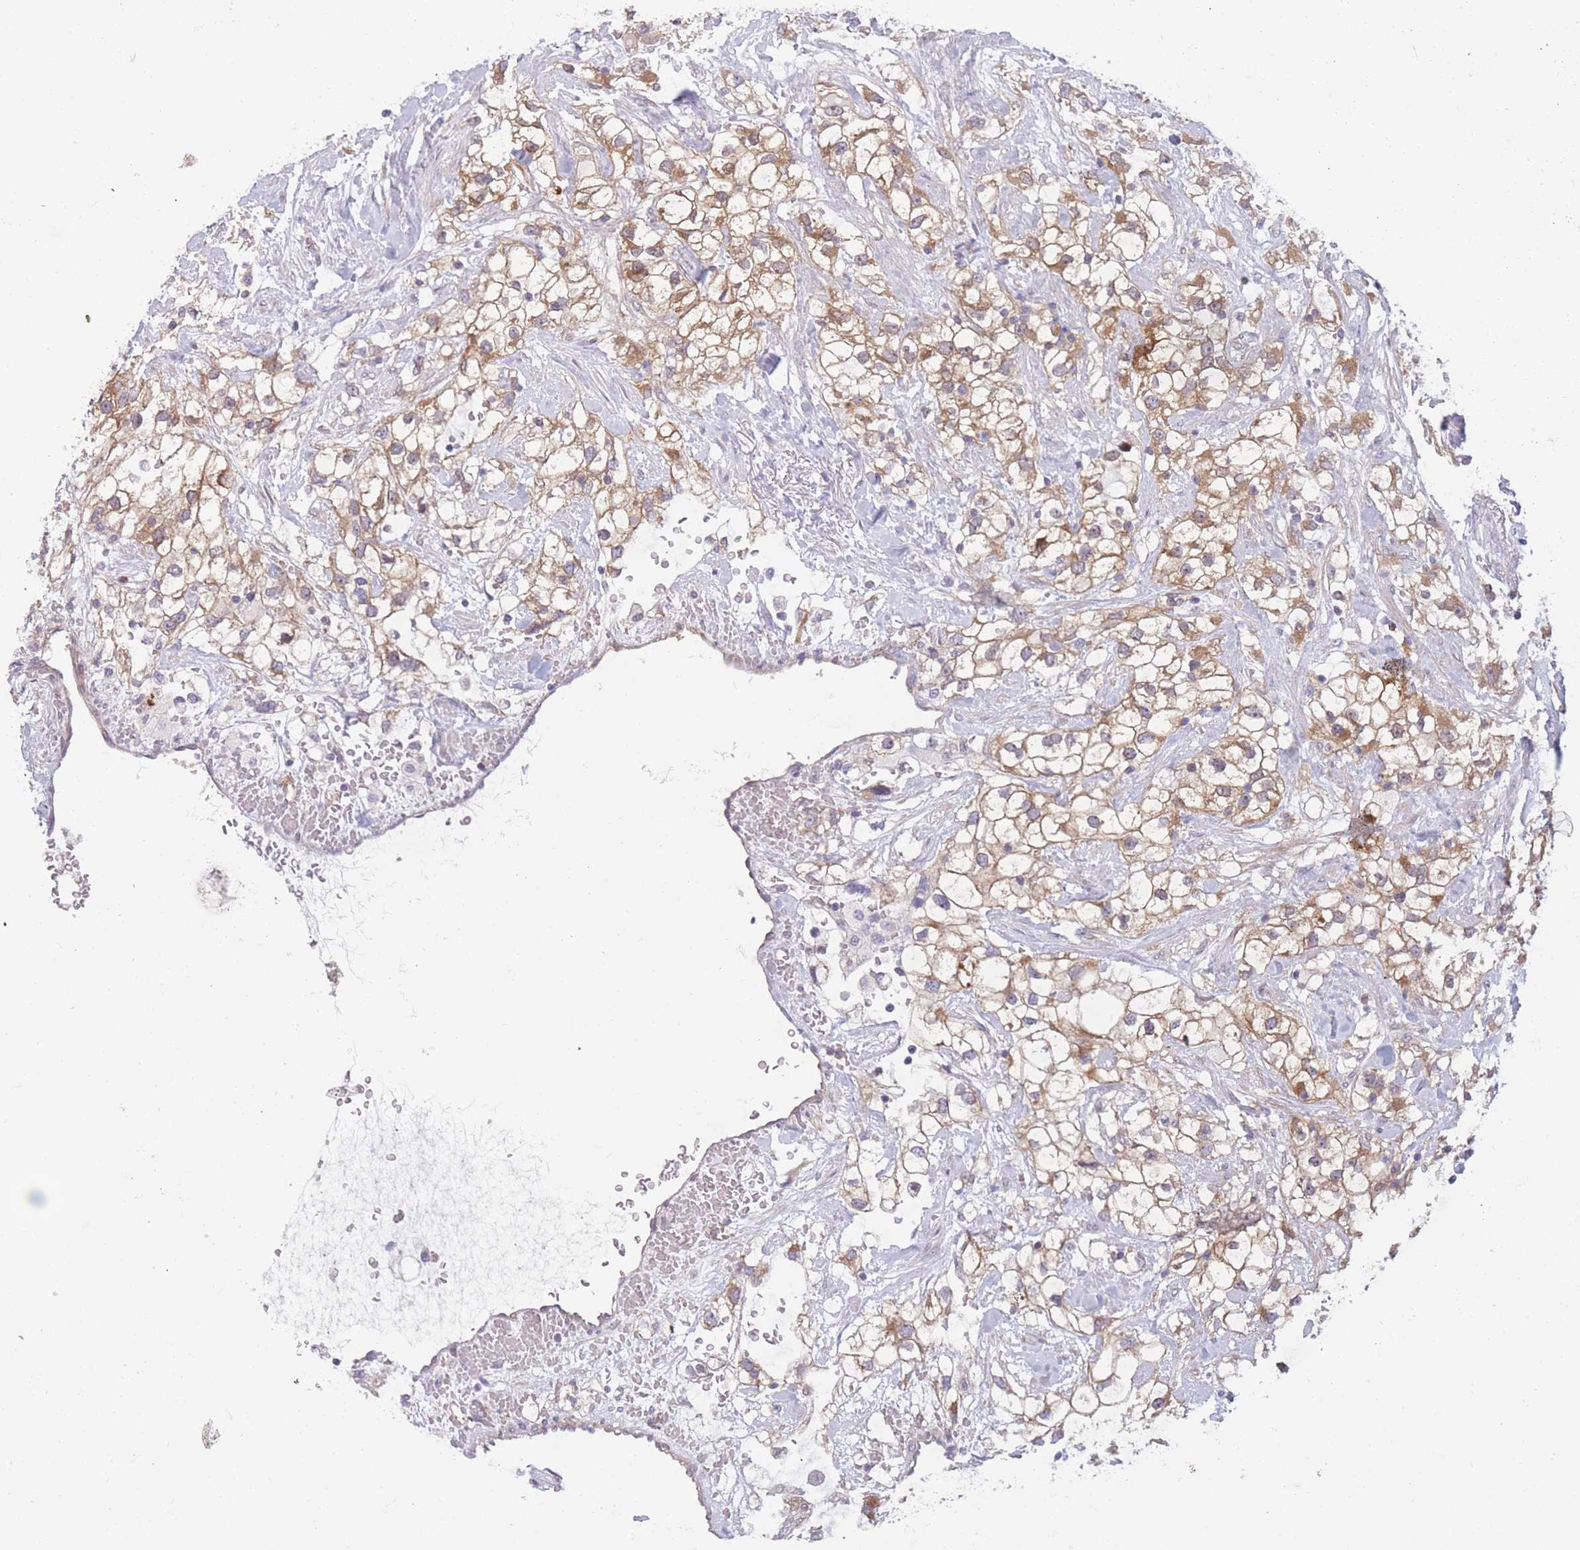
{"staining": {"intensity": "moderate", "quantity": ">75%", "location": "cytoplasmic/membranous"}, "tissue": "renal cancer", "cell_type": "Tumor cells", "image_type": "cancer", "snomed": [{"axis": "morphology", "description": "Adenocarcinoma, NOS"}, {"axis": "topography", "description": "Kidney"}], "caption": "Moderate cytoplasmic/membranous positivity is identified in about >75% of tumor cells in renal adenocarcinoma.", "gene": "PDE4A", "patient": {"sex": "male", "age": 59}}